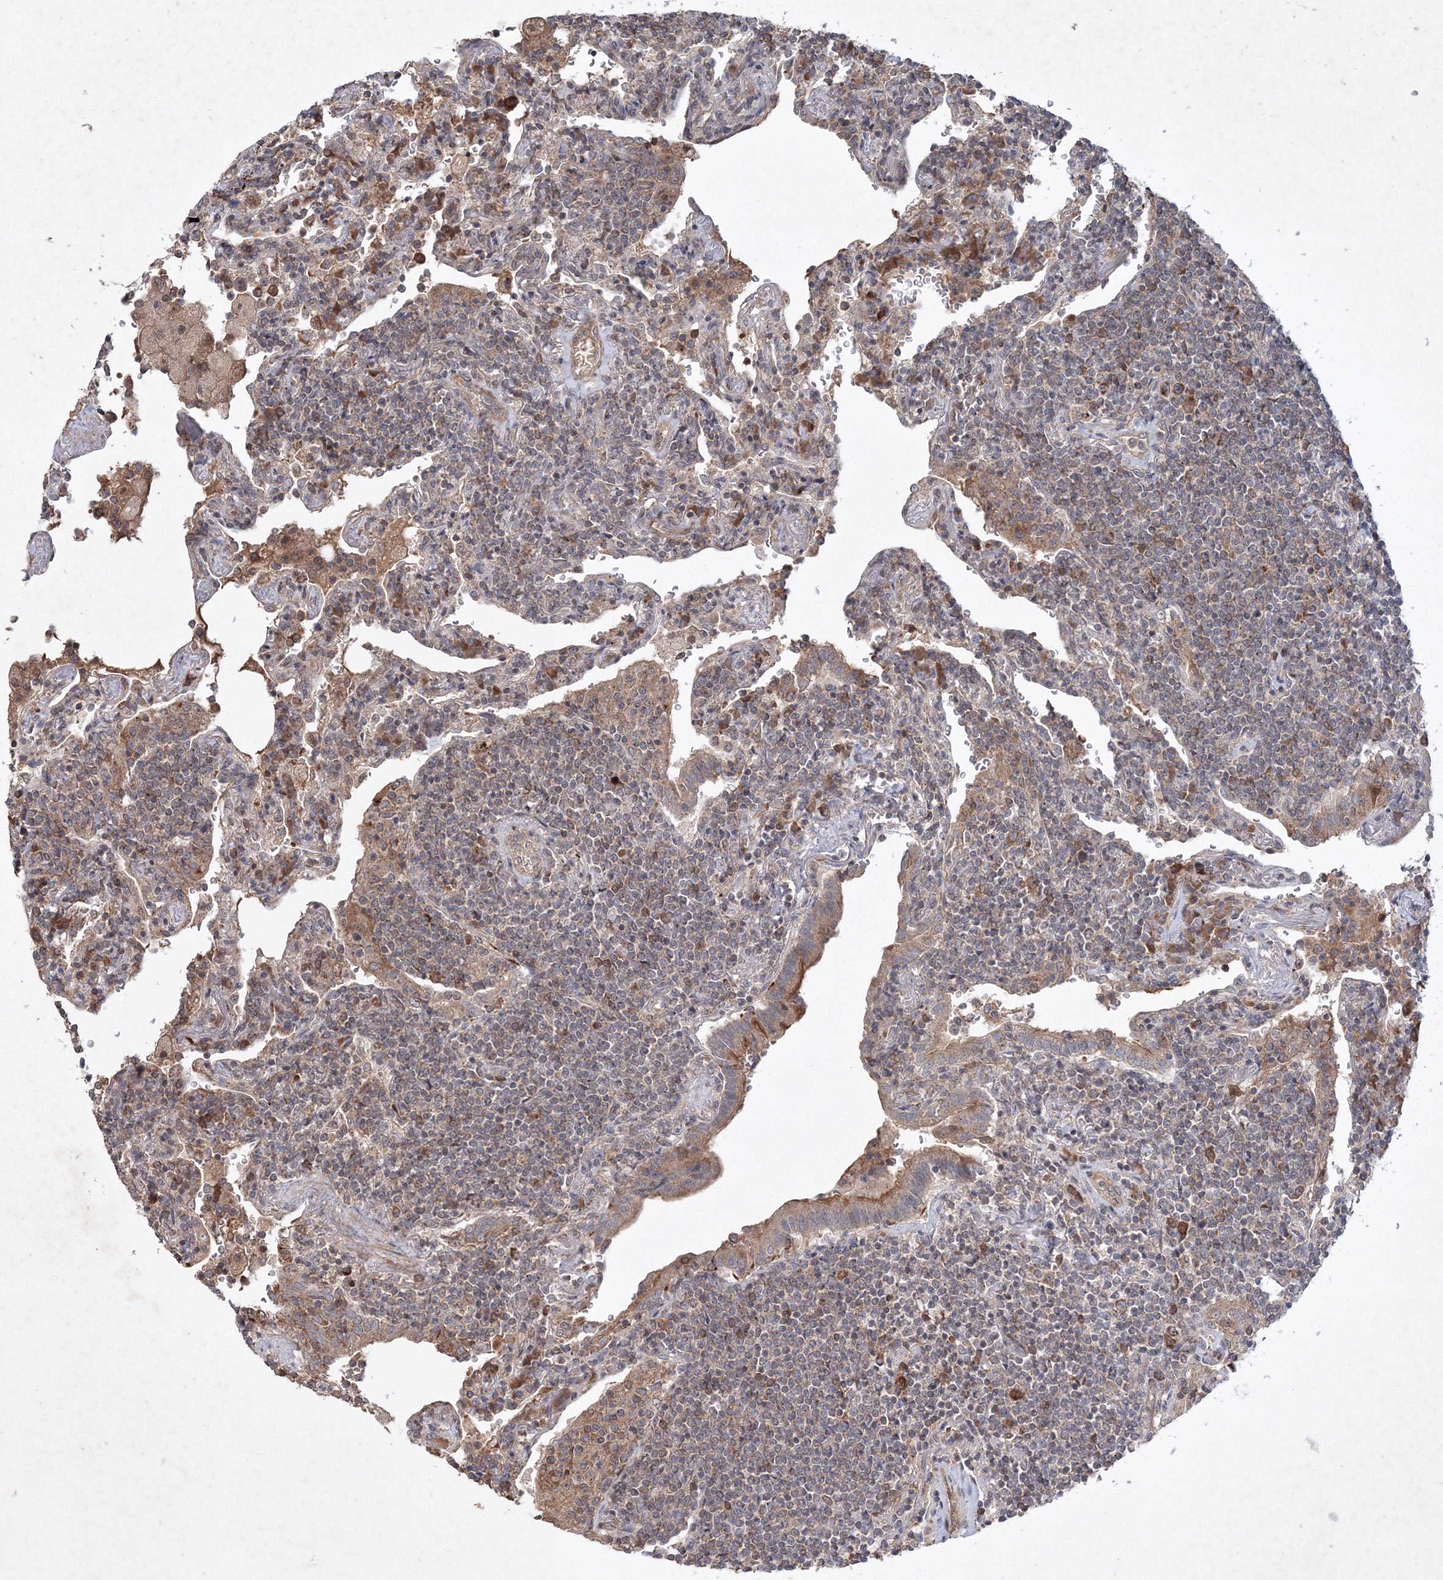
{"staining": {"intensity": "weak", "quantity": "25%-75%", "location": "cytoplasmic/membranous"}, "tissue": "lymphoma", "cell_type": "Tumor cells", "image_type": "cancer", "snomed": [{"axis": "morphology", "description": "Malignant lymphoma, non-Hodgkin's type, Low grade"}, {"axis": "topography", "description": "Lung"}], "caption": "Low-grade malignant lymphoma, non-Hodgkin's type was stained to show a protein in brown. There is low levels of weak cytoplasmic/membranous positivity in about 25%-75% of tumor cells.", "gene": "NOA1", "patient": {"sex": "female", "age": 71}}